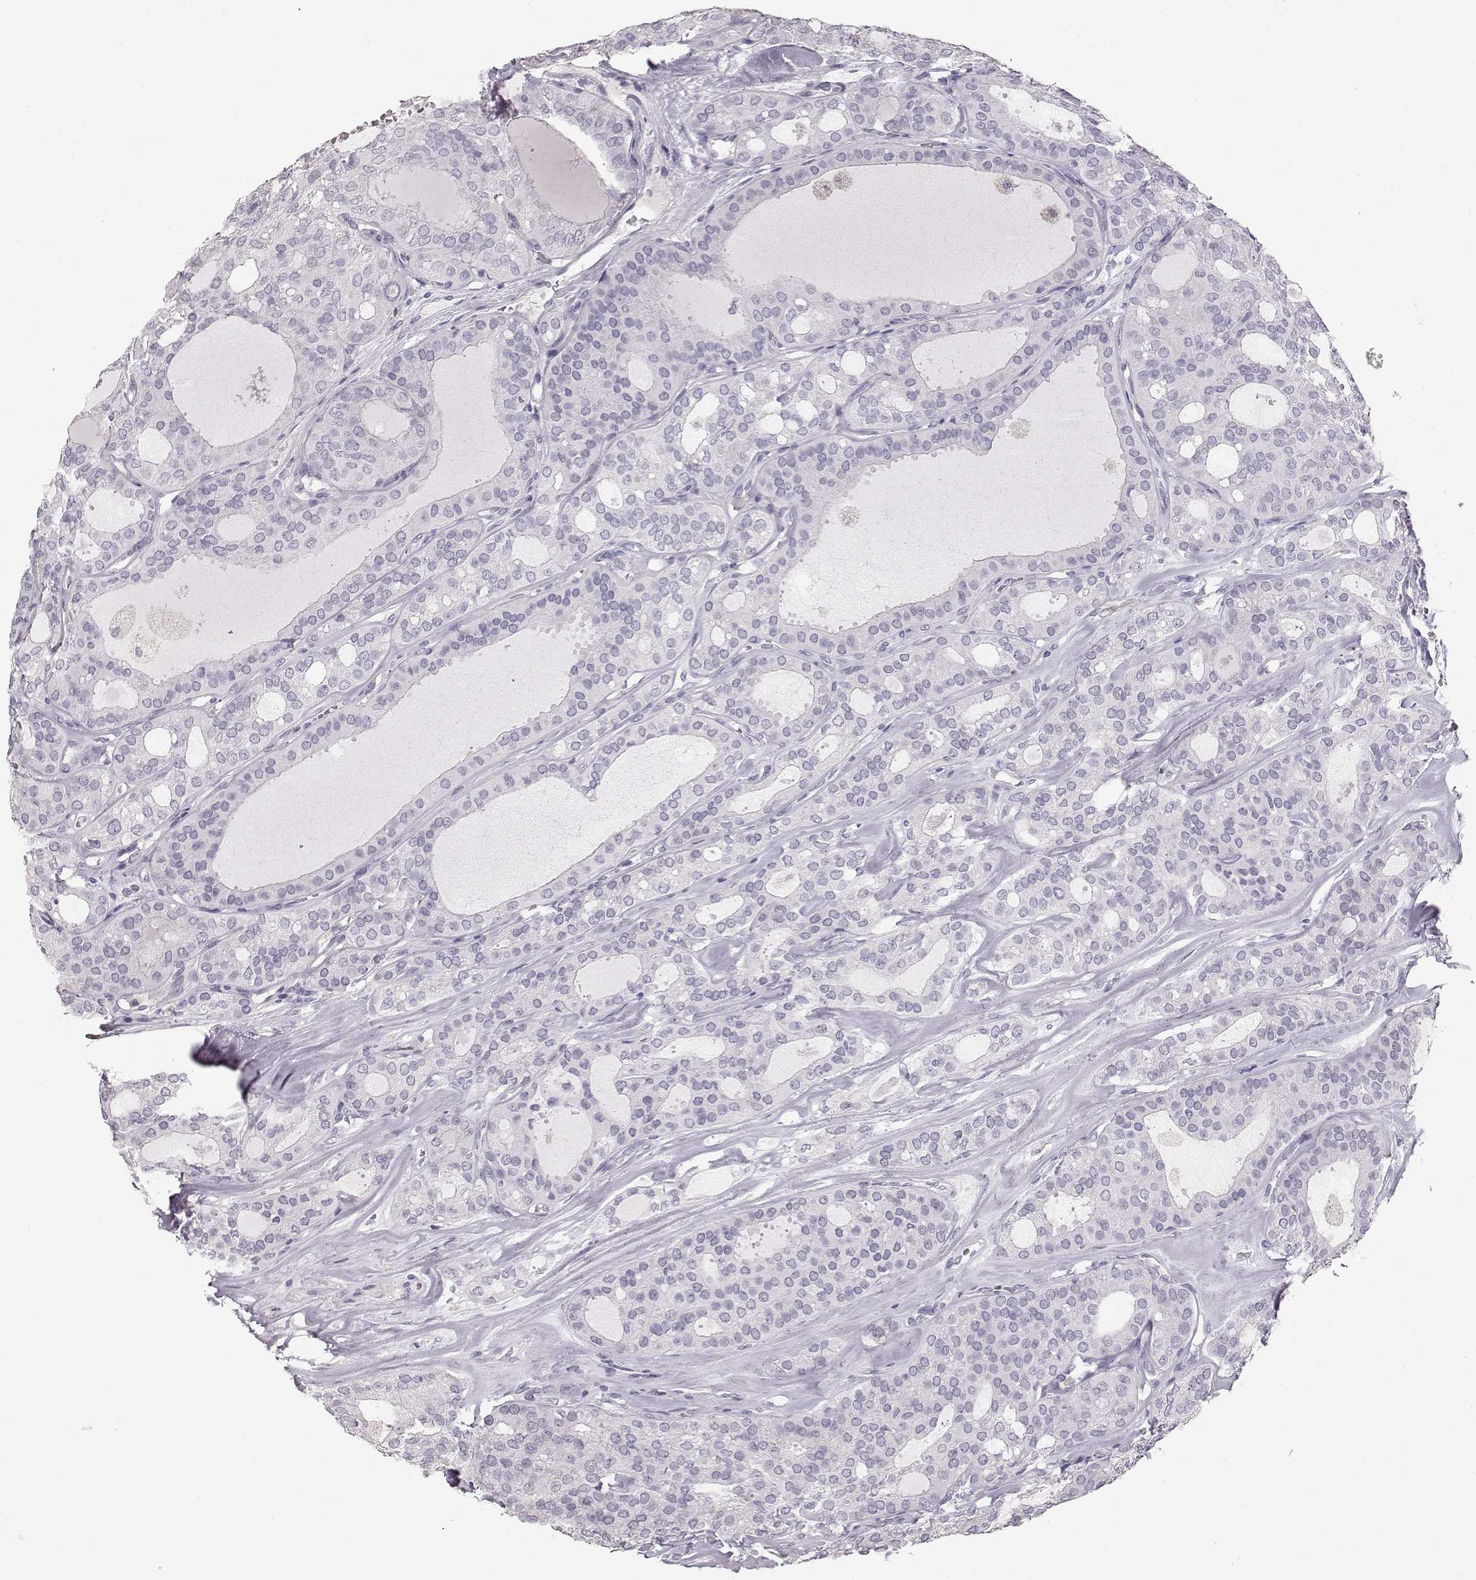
{"staining": {"intensity": "negative", "quantity": "none", "location": "none"}, "tissue": "thyroid cancer", "cell_type": "Tumor cells", "image_type": "cancer", "snomed": [{"axis": "morphology", "description": "Follicular adenoma carcinoma, NOS"}, {"axis": "topography", "description": "Thyroid gland"}], "caption": "A photomicrograph of thyroid follicular adenoma carcinoma stained for a protein shows no brown staining in tumor cells.", "gene": "POU1F1", "patient": {"sex": "male", "age": 75}}